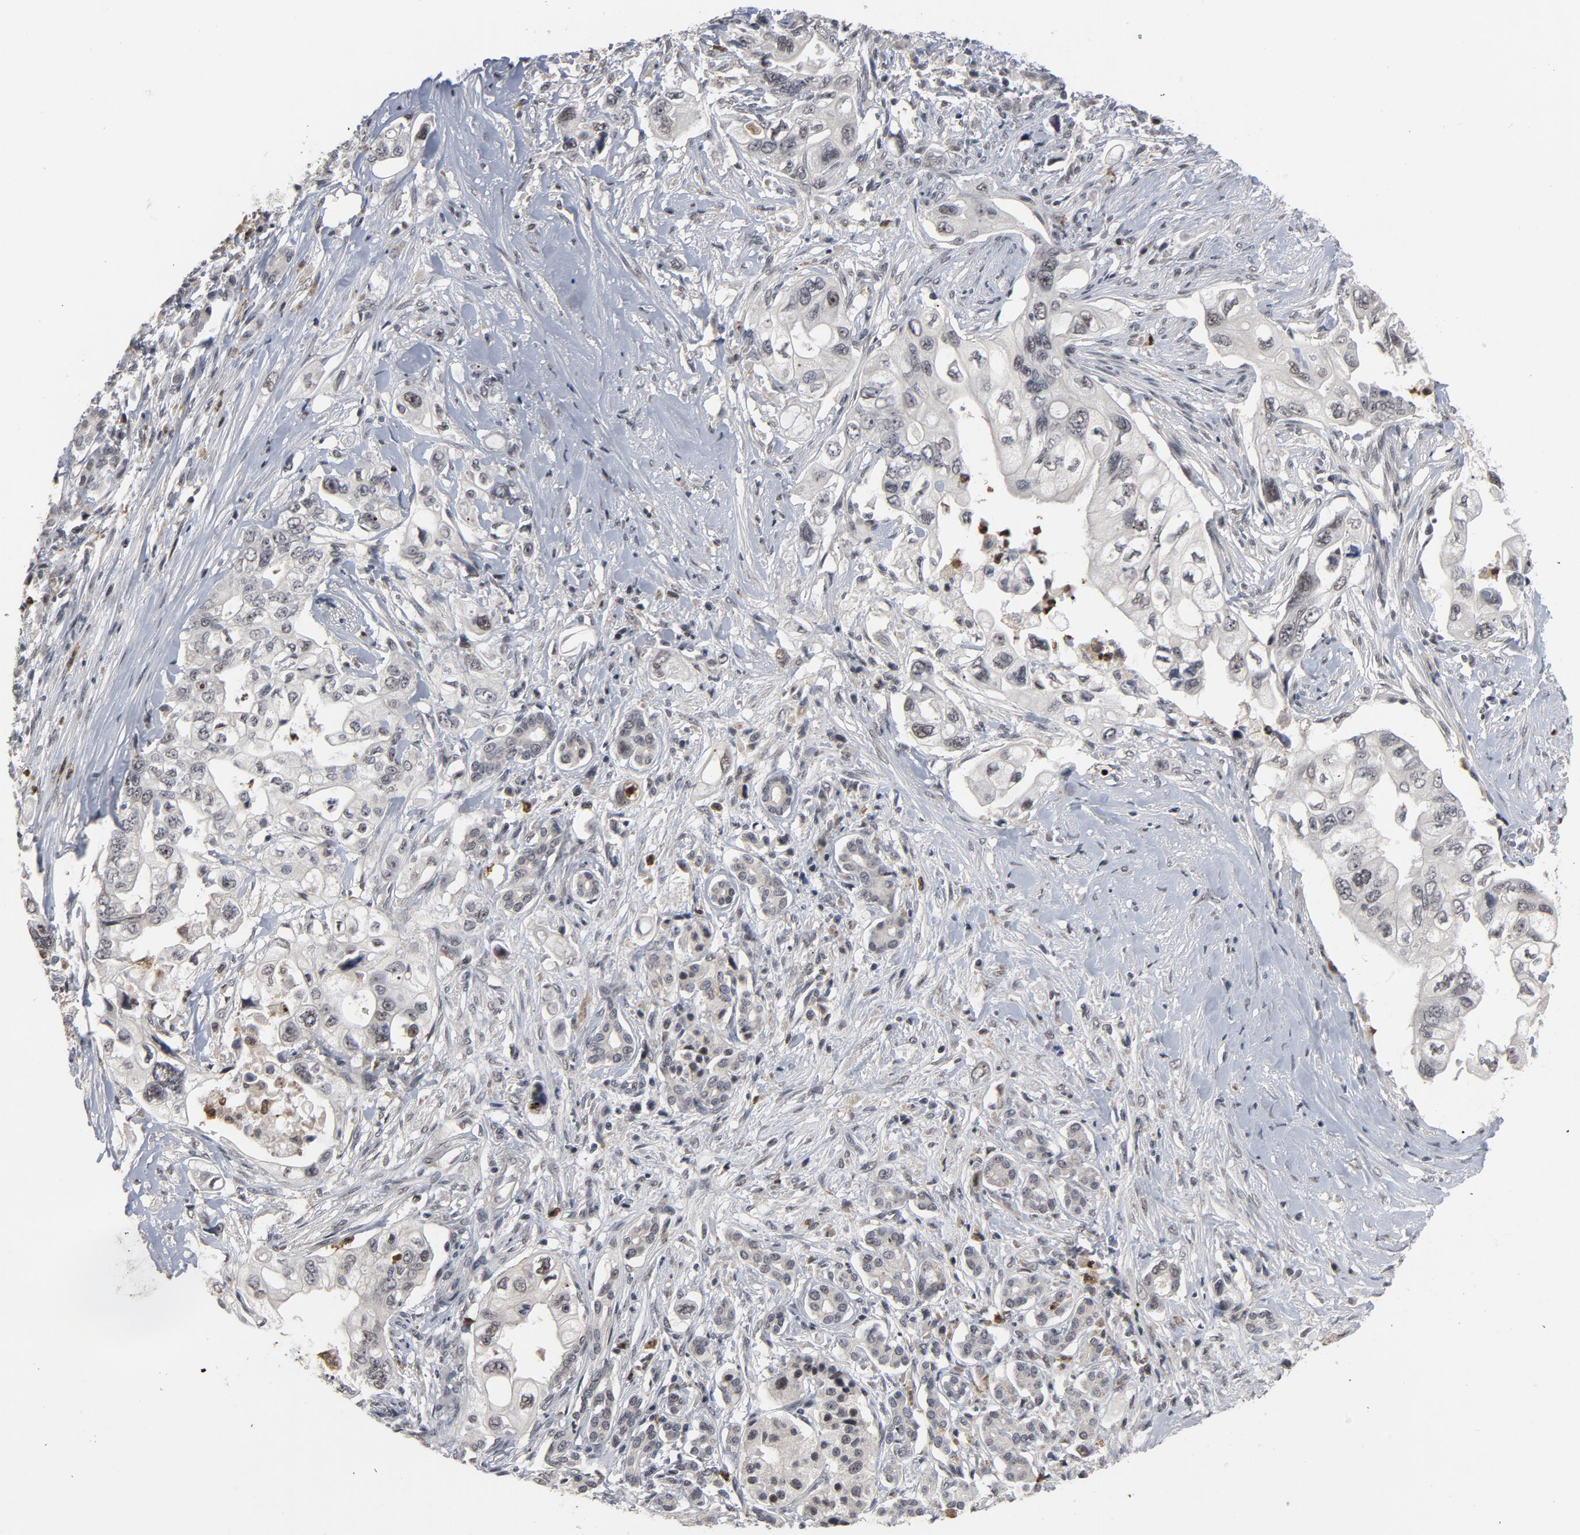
{"staining": {"intensity": "negative", "quantity": "none", "location": "none"}, "tissue": "pancreatic cancer", "cell_type": "Tumor cells", "image_type": "cancer", "snomed": [{"axis": "morphology", "description": "Normal tissue, NOS"}, {"axis": "topography", "description": "Pancreas"}], "caption": "This image is of pancreatic cancer stained with immunohistochemistry to label a protein in brown with the nuclei are counter-stained blue. There is no staining in tumor cells.", "gene": "RTL5", "patient": {"sex": "male", "age": 42}}